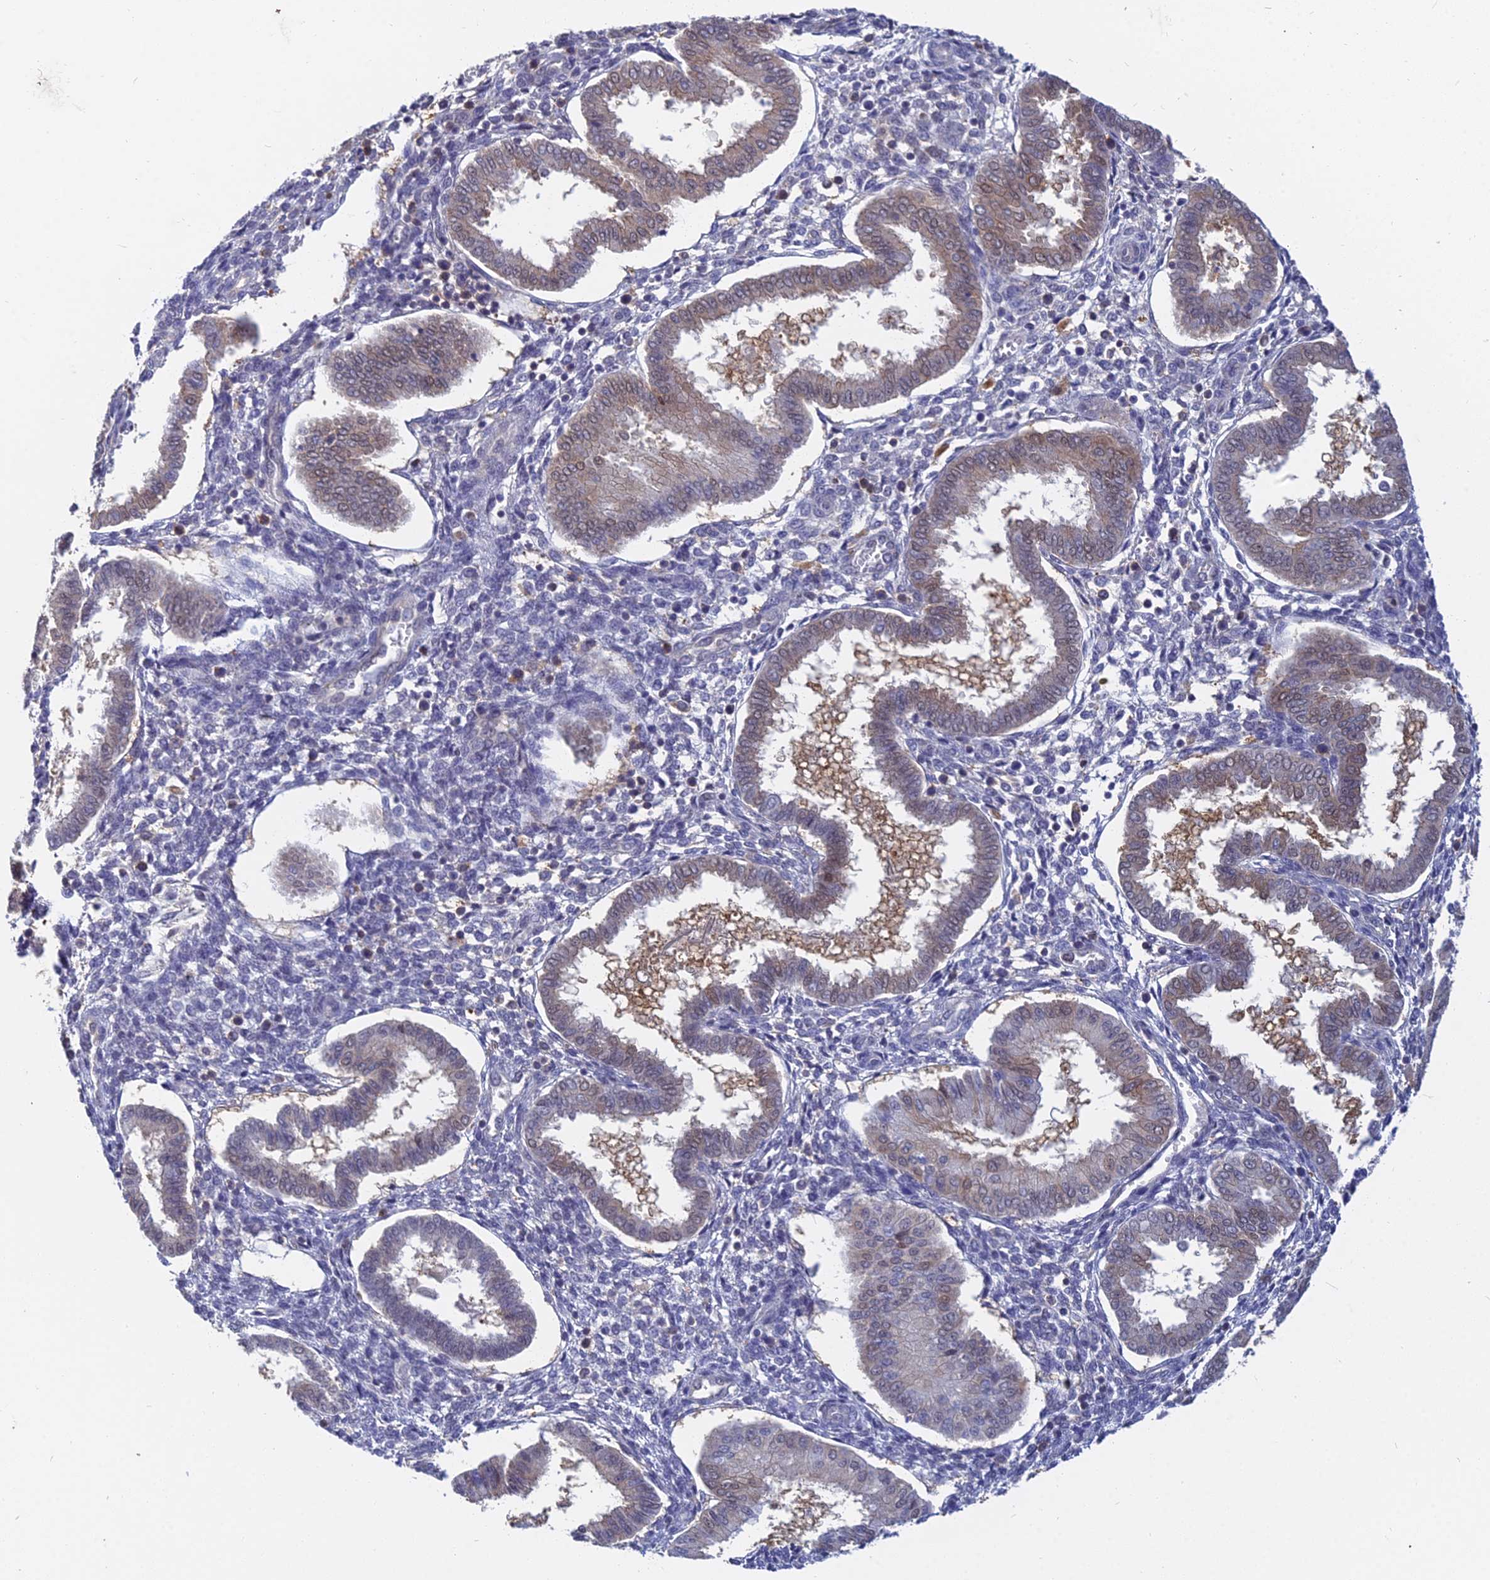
{"staining": {"intensity": "negative", "quantity": "none", "location": "none"}, "tissue": "endometrium", "cell_type": "Cells in endometrial stroma", "image_type": "normal", "snomed": [{"axis": "morphology", "description": "Normal tissue, NOS"}, {"axis": "topography", "description": "Endometrium"}], "caption": "Immunohistochemistry histopathology image of unremarkable human endometrium stained for a protein (brown), which exhibits no staining in cells in endometrial stroma.", "gene": "B3GALT4", "patient": {"sex": "female", "age": 24}}